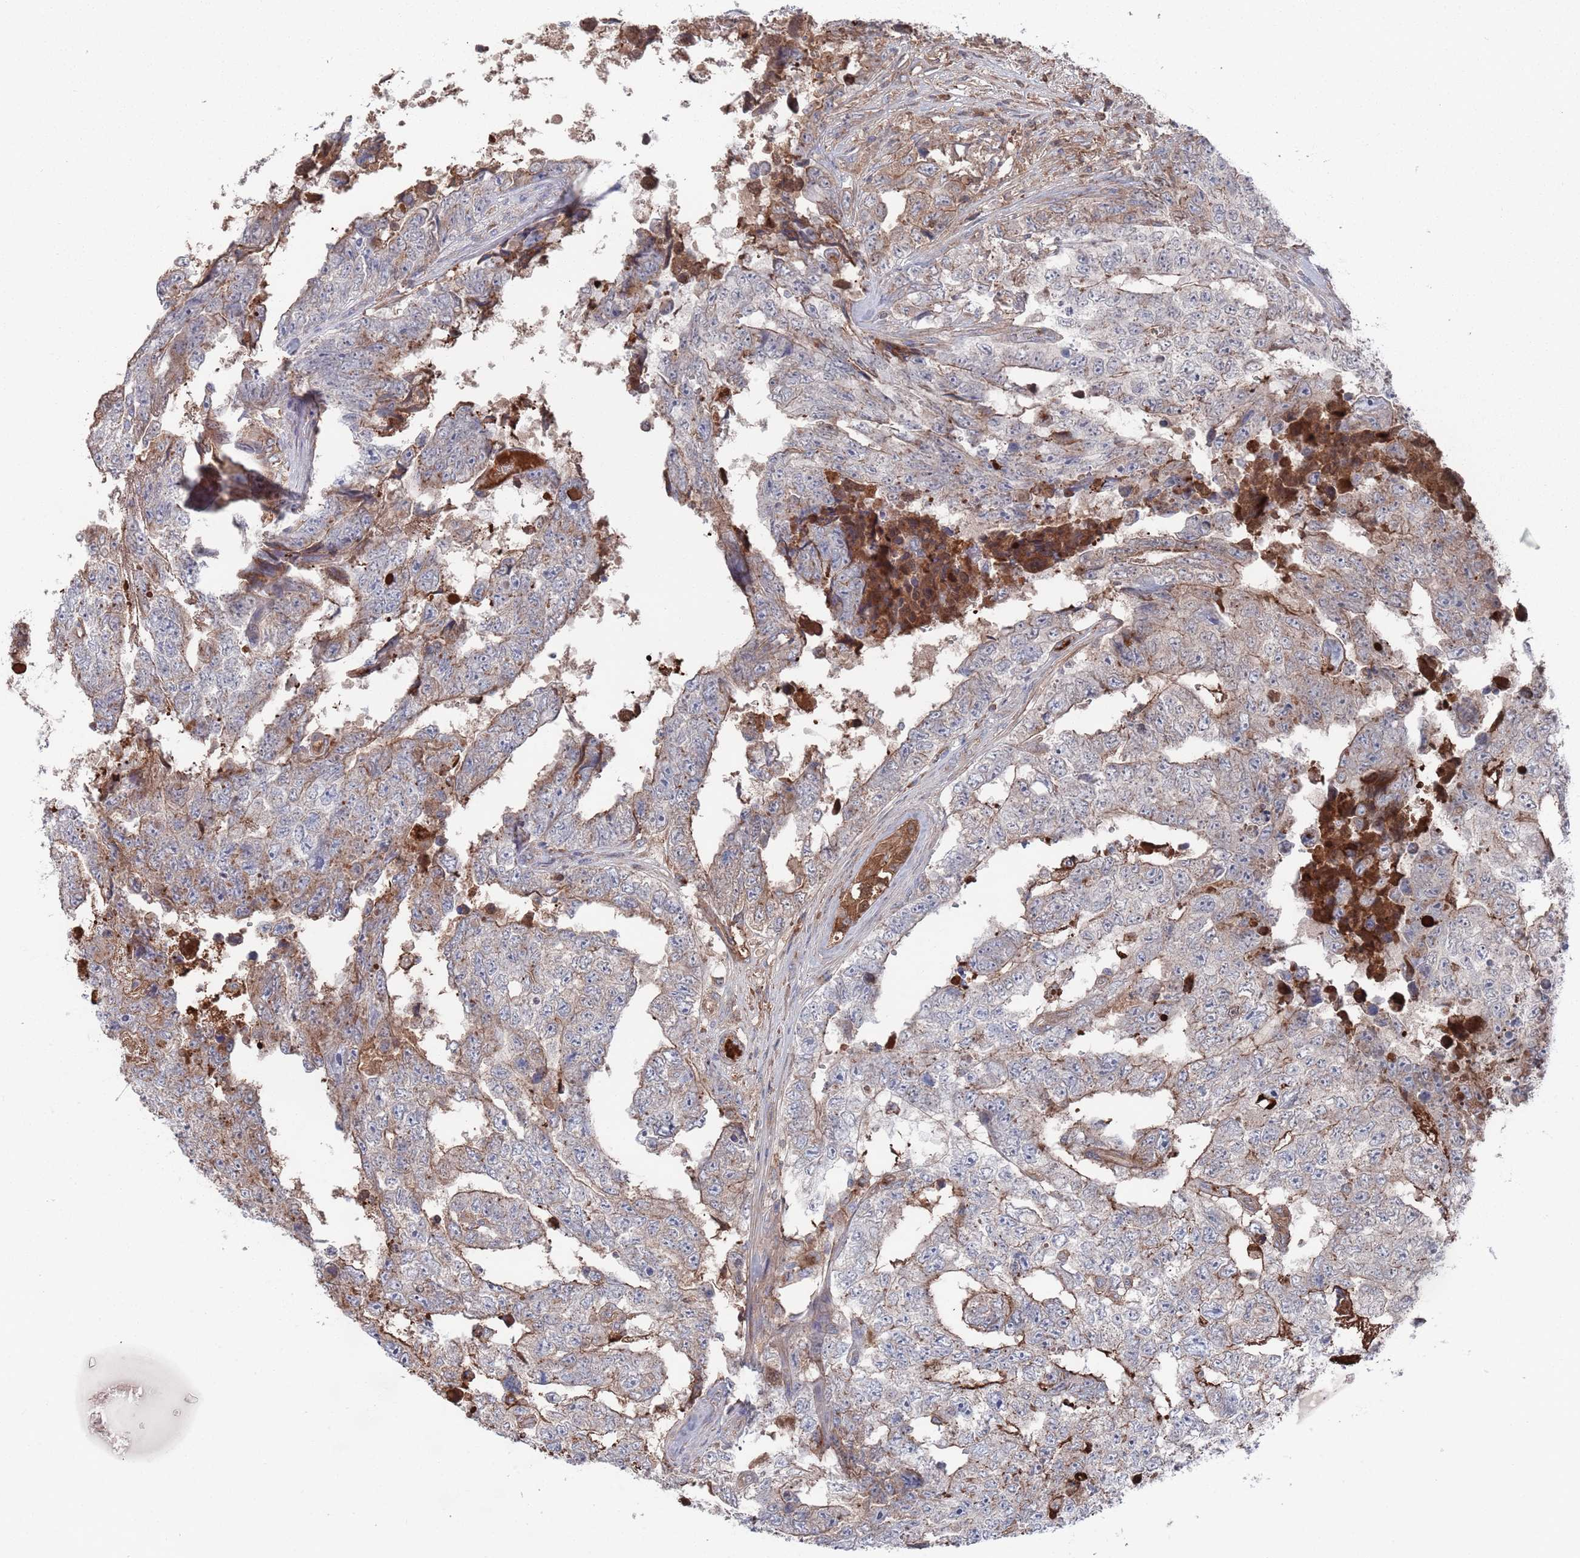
{"staining": {"intensity": "weak", "quantity": "<25%", "location": "cytoplasmic/membranous"}, "tissue": "testis cancer", "cell_type": "Tumor cells", "image_type": "cancer", "snomed": [{"axis": "morphology", "description": "Carcinoma, Embryonal, NOS"}, {"axis": "topography", "description": "Testis"}], "caption": "Embryonal carcinoma (testis) was stained to show a protein in brown. There is no significant expression in tumor cells.", "gene": "PLEKHA4", "patient": {"sex": "male", "age": 25}}